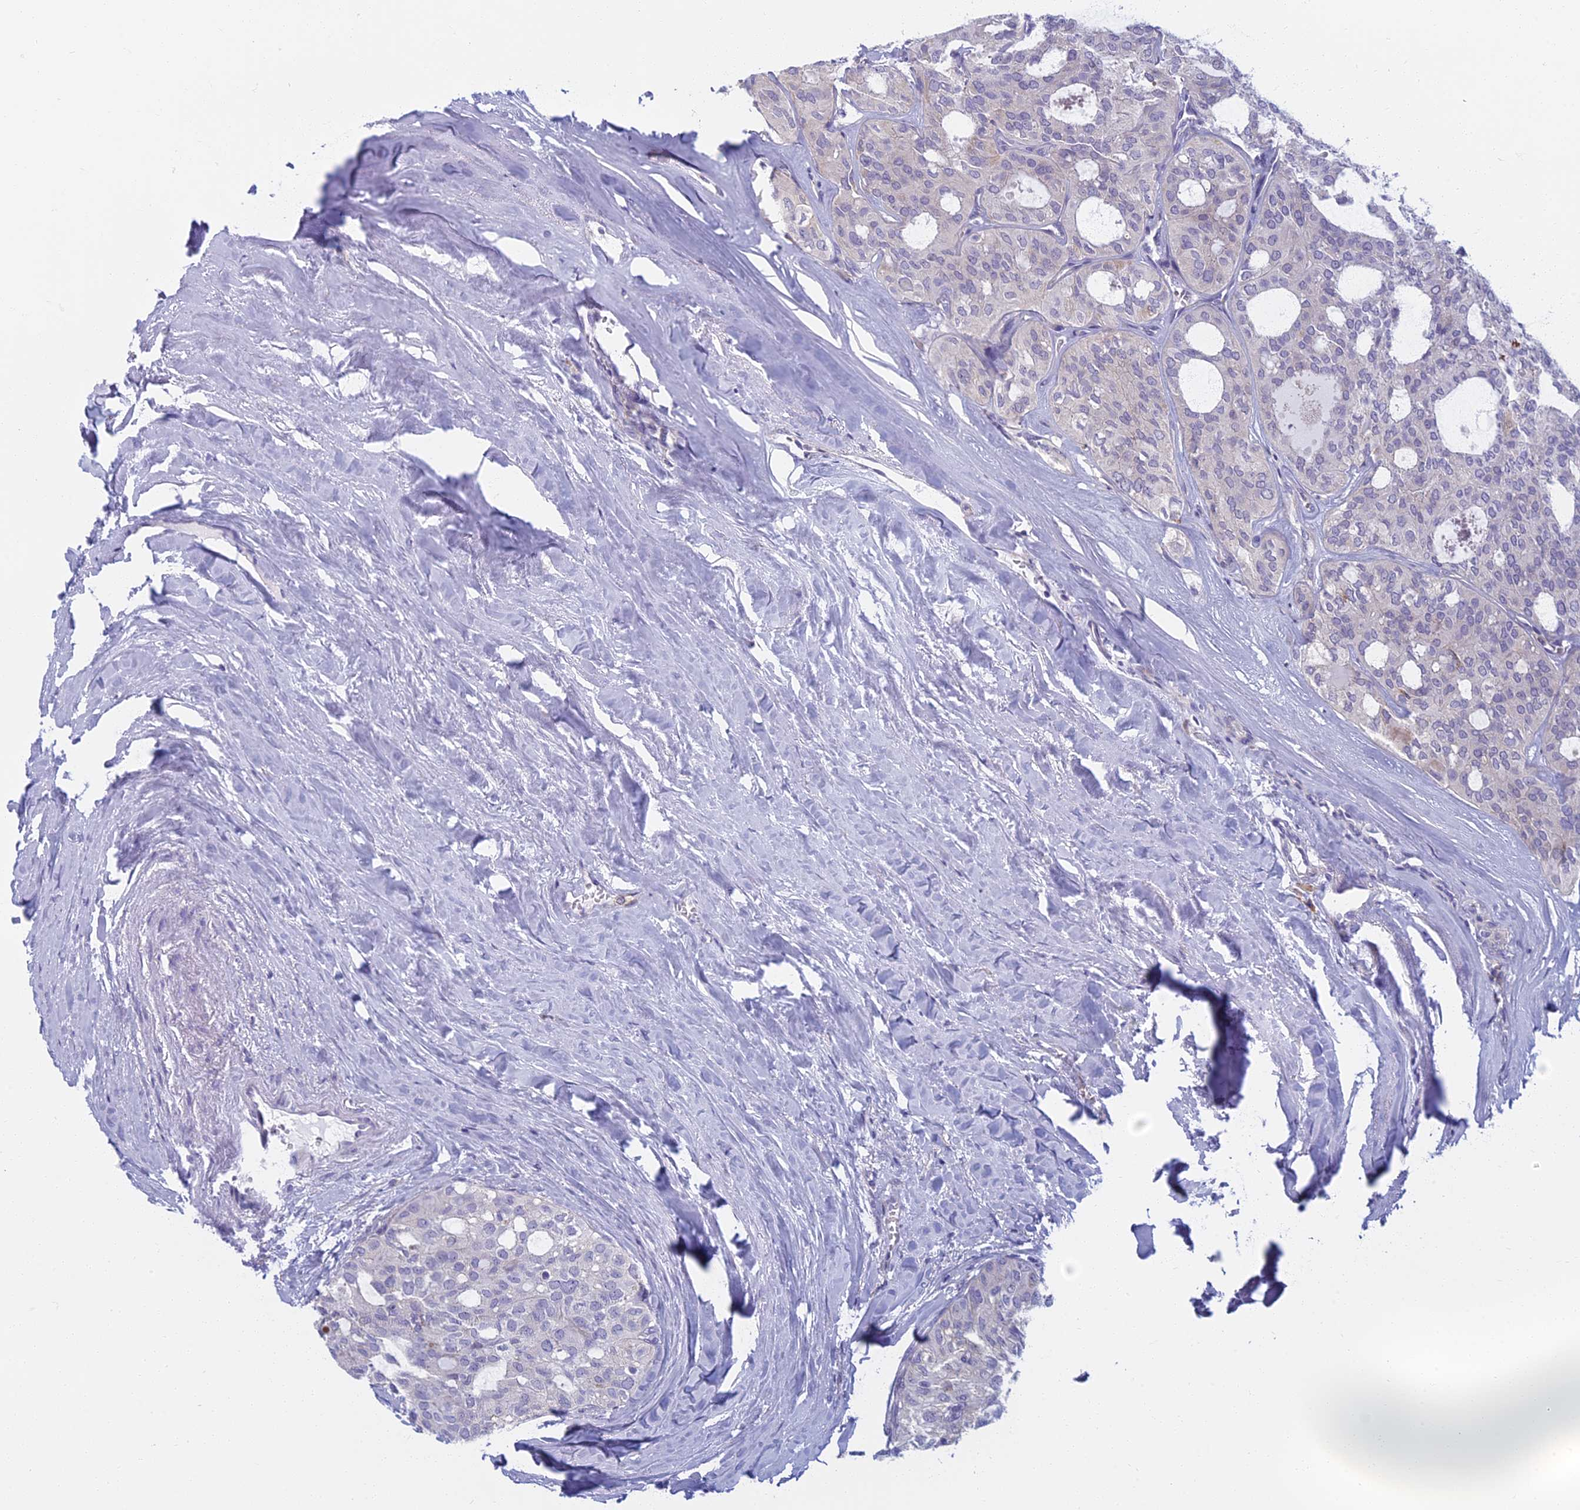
{"staining": {"intensity": "negative", "quantity": "none", "location": "none"}, "tissue": "thyroid cancer", "cell_type": "Tumor cells", "image_type": "cancer", "snomed": [{"axis": "morphology", "description": "Follicular adenoma carcinoma, NOS"}, {"axis": "topography", "description": "Thyroid gland"}], "caption": "Immunohistochemistry (IHC) image of thyroid cancer stained for a protein (brown), which exhibits no staining in tumor cells.", "gene": "DDX51", "patient": {"sex": "male", "age": 75}}